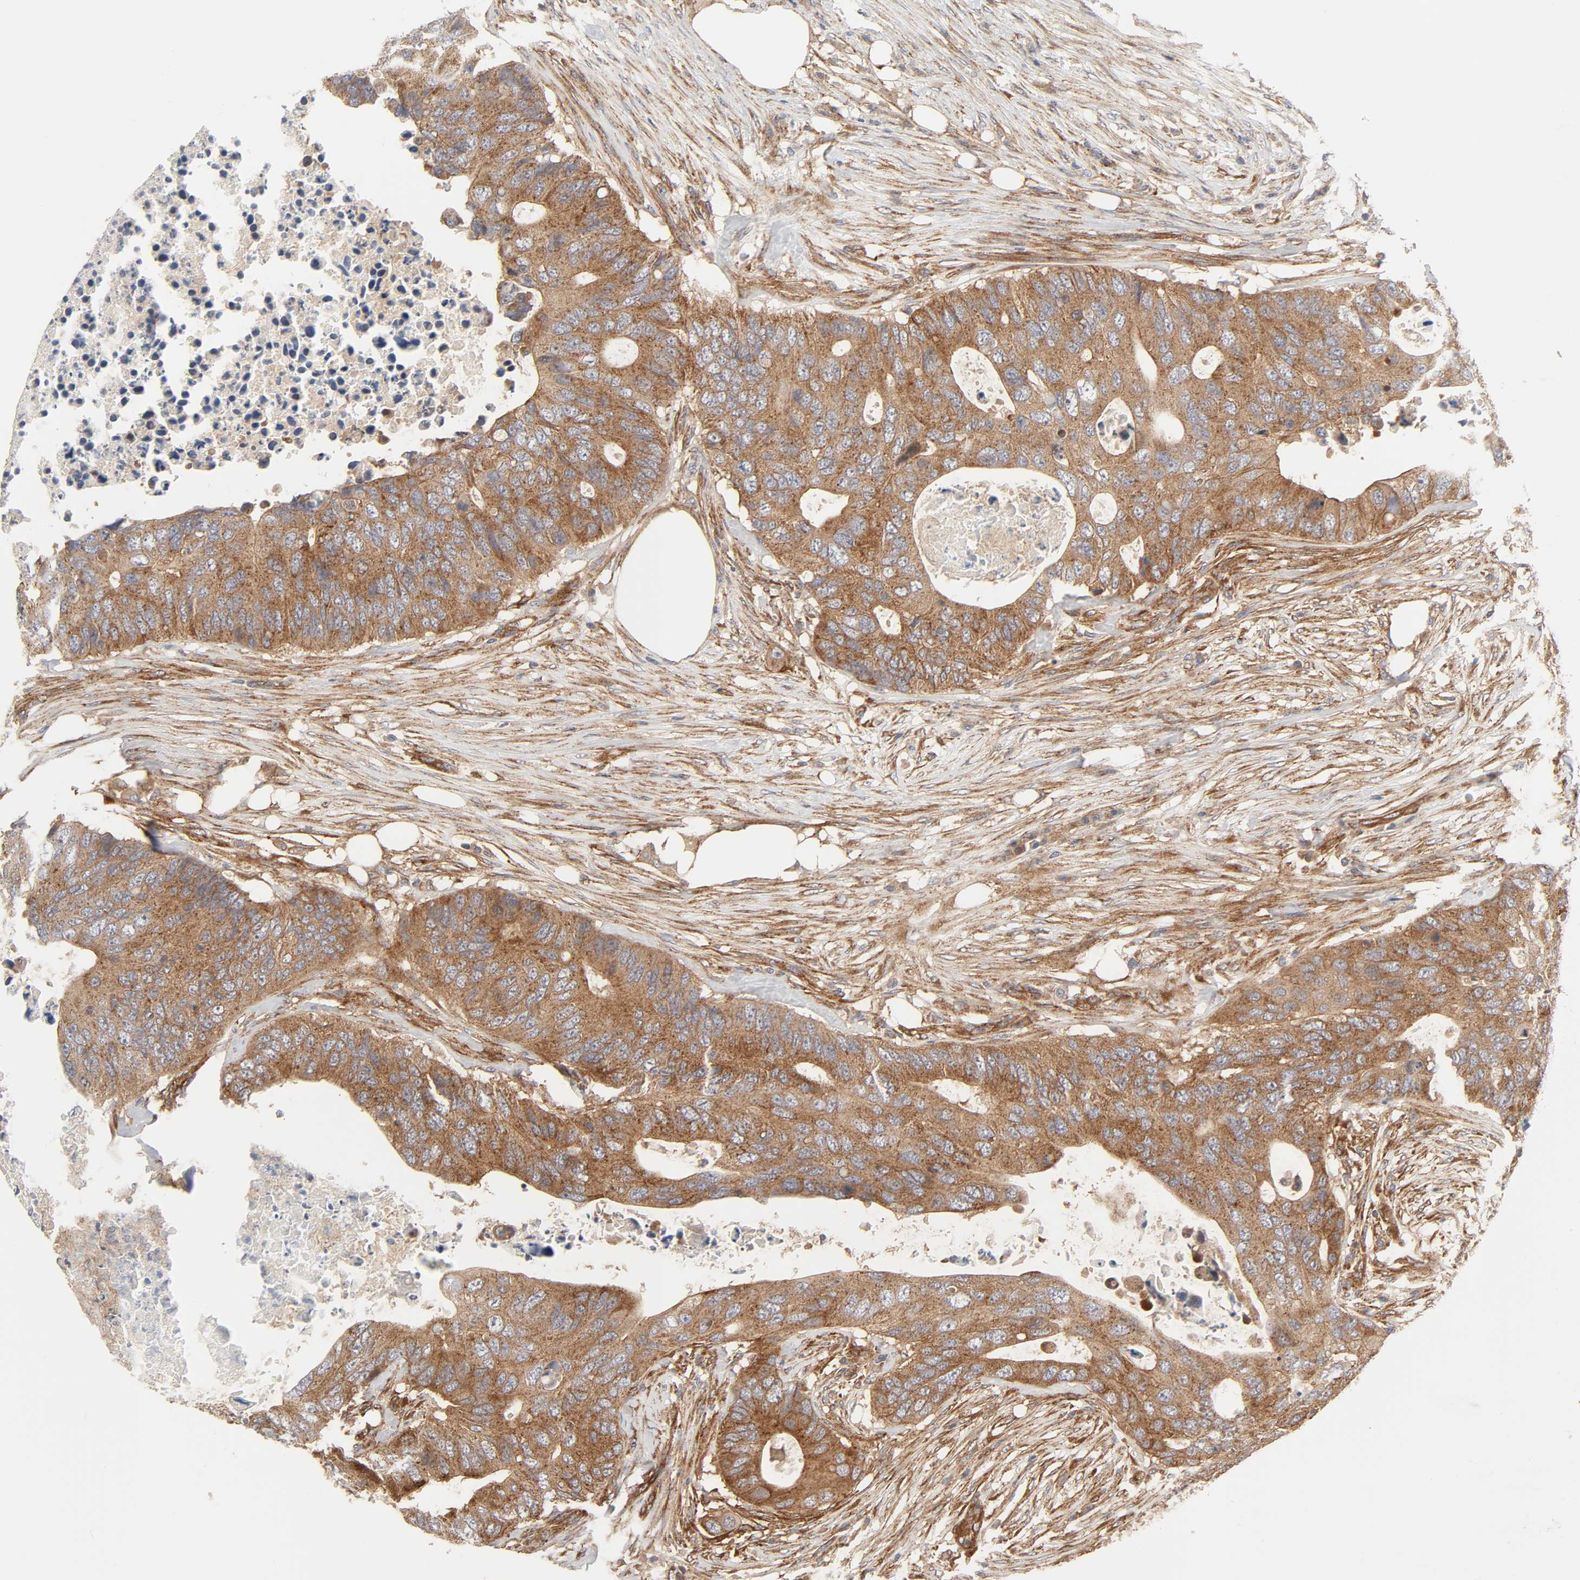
{"staining": {"intensity": "moderate", "quantity": ">75%", "location": "cytoplasmic/membranous"}, "tissue": "colorectal cancer", "cell_type": "Tumor cells", "image_type": "cancer", "snomed": [{"axis": "morphology", "description": "Adenocarcinoma, NOS"}, {"axis": "topography", "description": "Colon"}], "caption": "DAB immunohistochemical staining of colorectal cancer demonstrates moderate cytoplasmic/membranous protein staining in about >75% of tumor cells.", "gene": "AP2A1", "patient": {"sex": "male", "age": 71}}